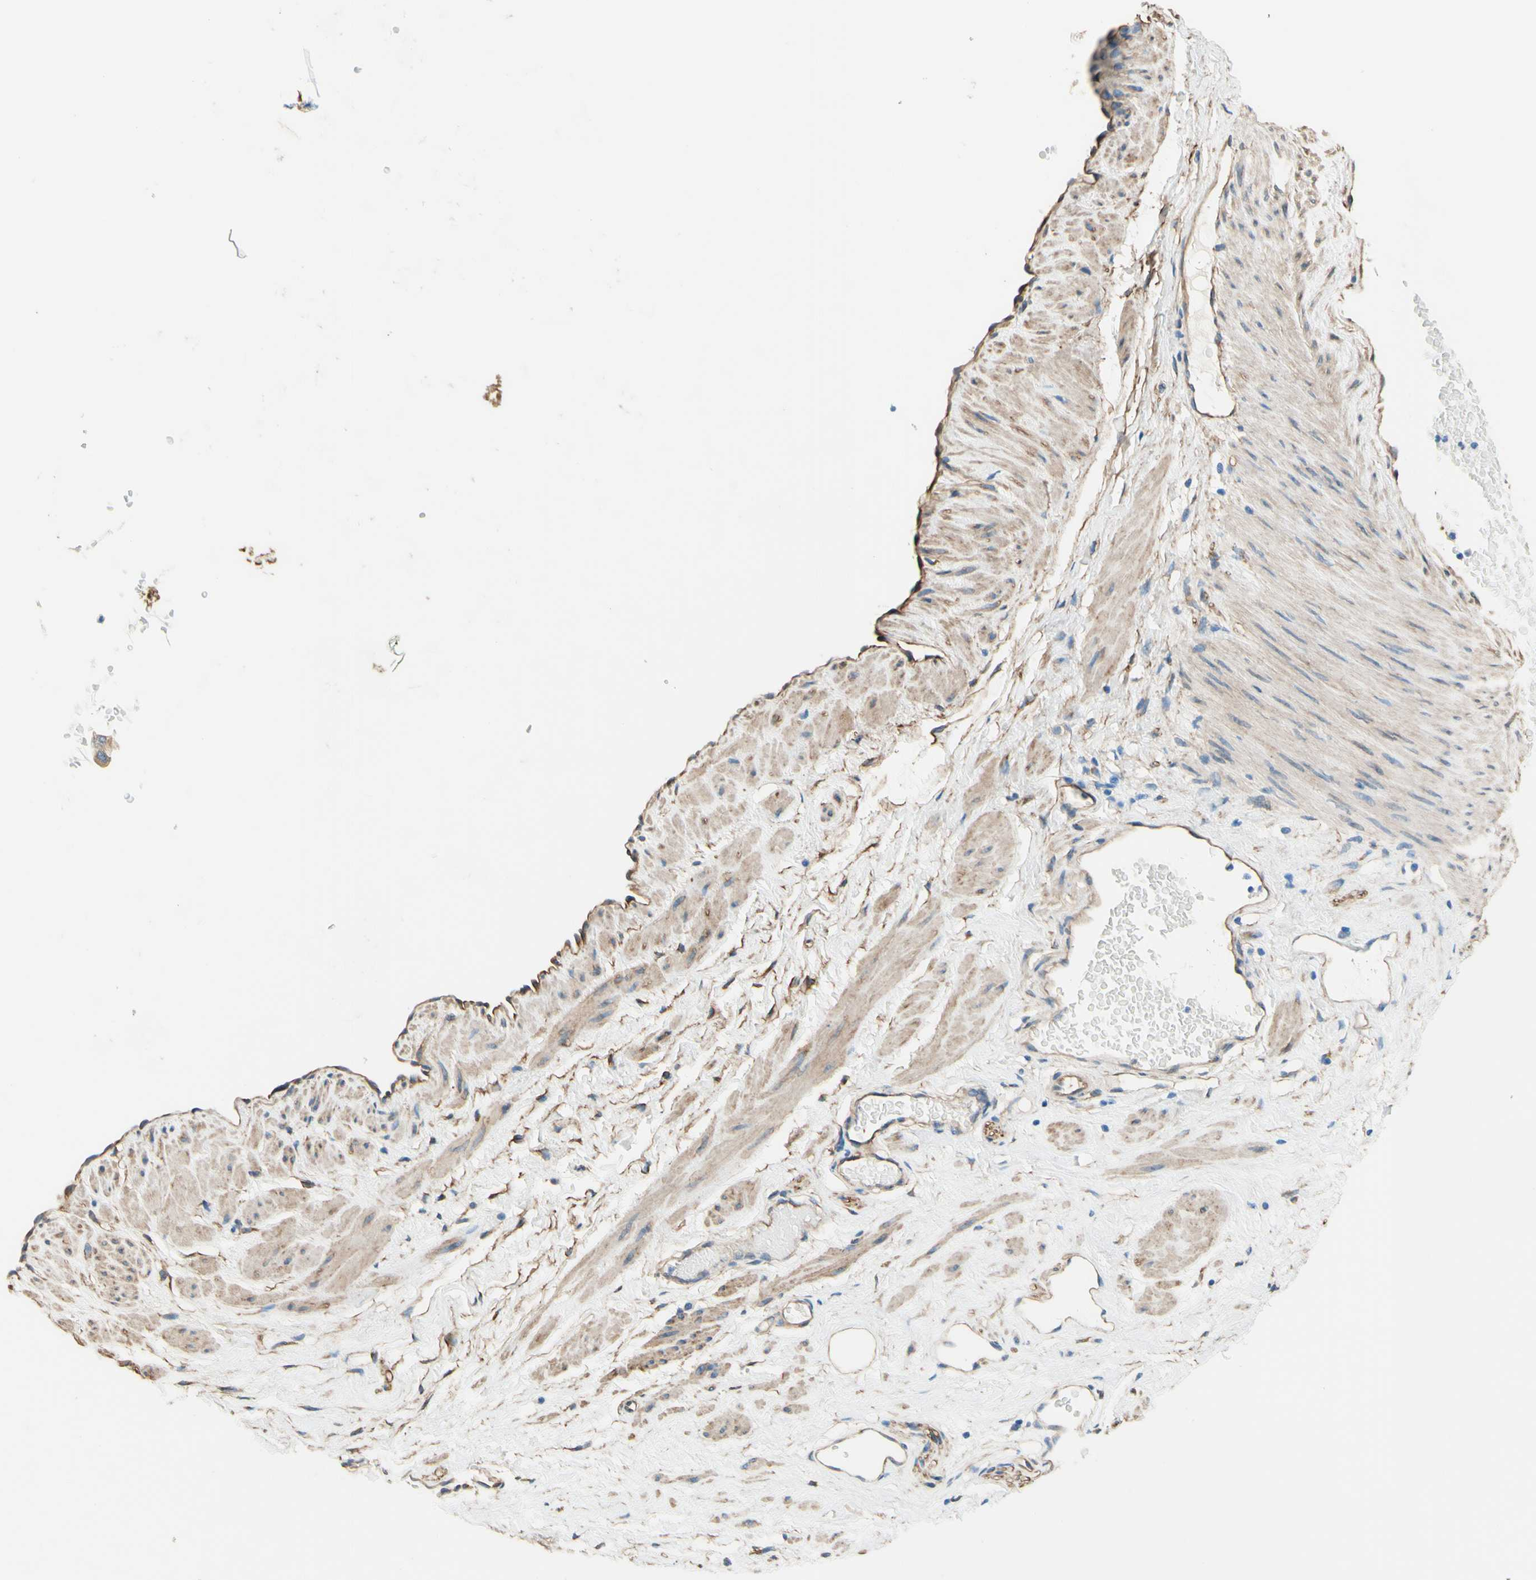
{"staining": {"intensity": "weak", "quantity": "25%-75%", "location": "cytoplasmic/membranous"}, "tissue": "adipose tissue", "cell_type": "Adipocytes", "image_type": "normal", "snomed": [{"axis": "morphology", "description": "Normal tissue, NOS"}, {"axis": "topography", "description": "Soft tissue"}, {"axis": "topography", "description": "Vascular tissue"}], "caption": "Adipocytes demonstrate low levels of weak cytoplasmic/membranous expression in approximately 25%-75% of cells in unremarkable human adipose tissue. (DAB (3,3'-diaminobenzidine) IHC with brightfield microscopy, high magnification).", "gene": "DPYSL3", "patient": {"sex": "female", "age": 35}}